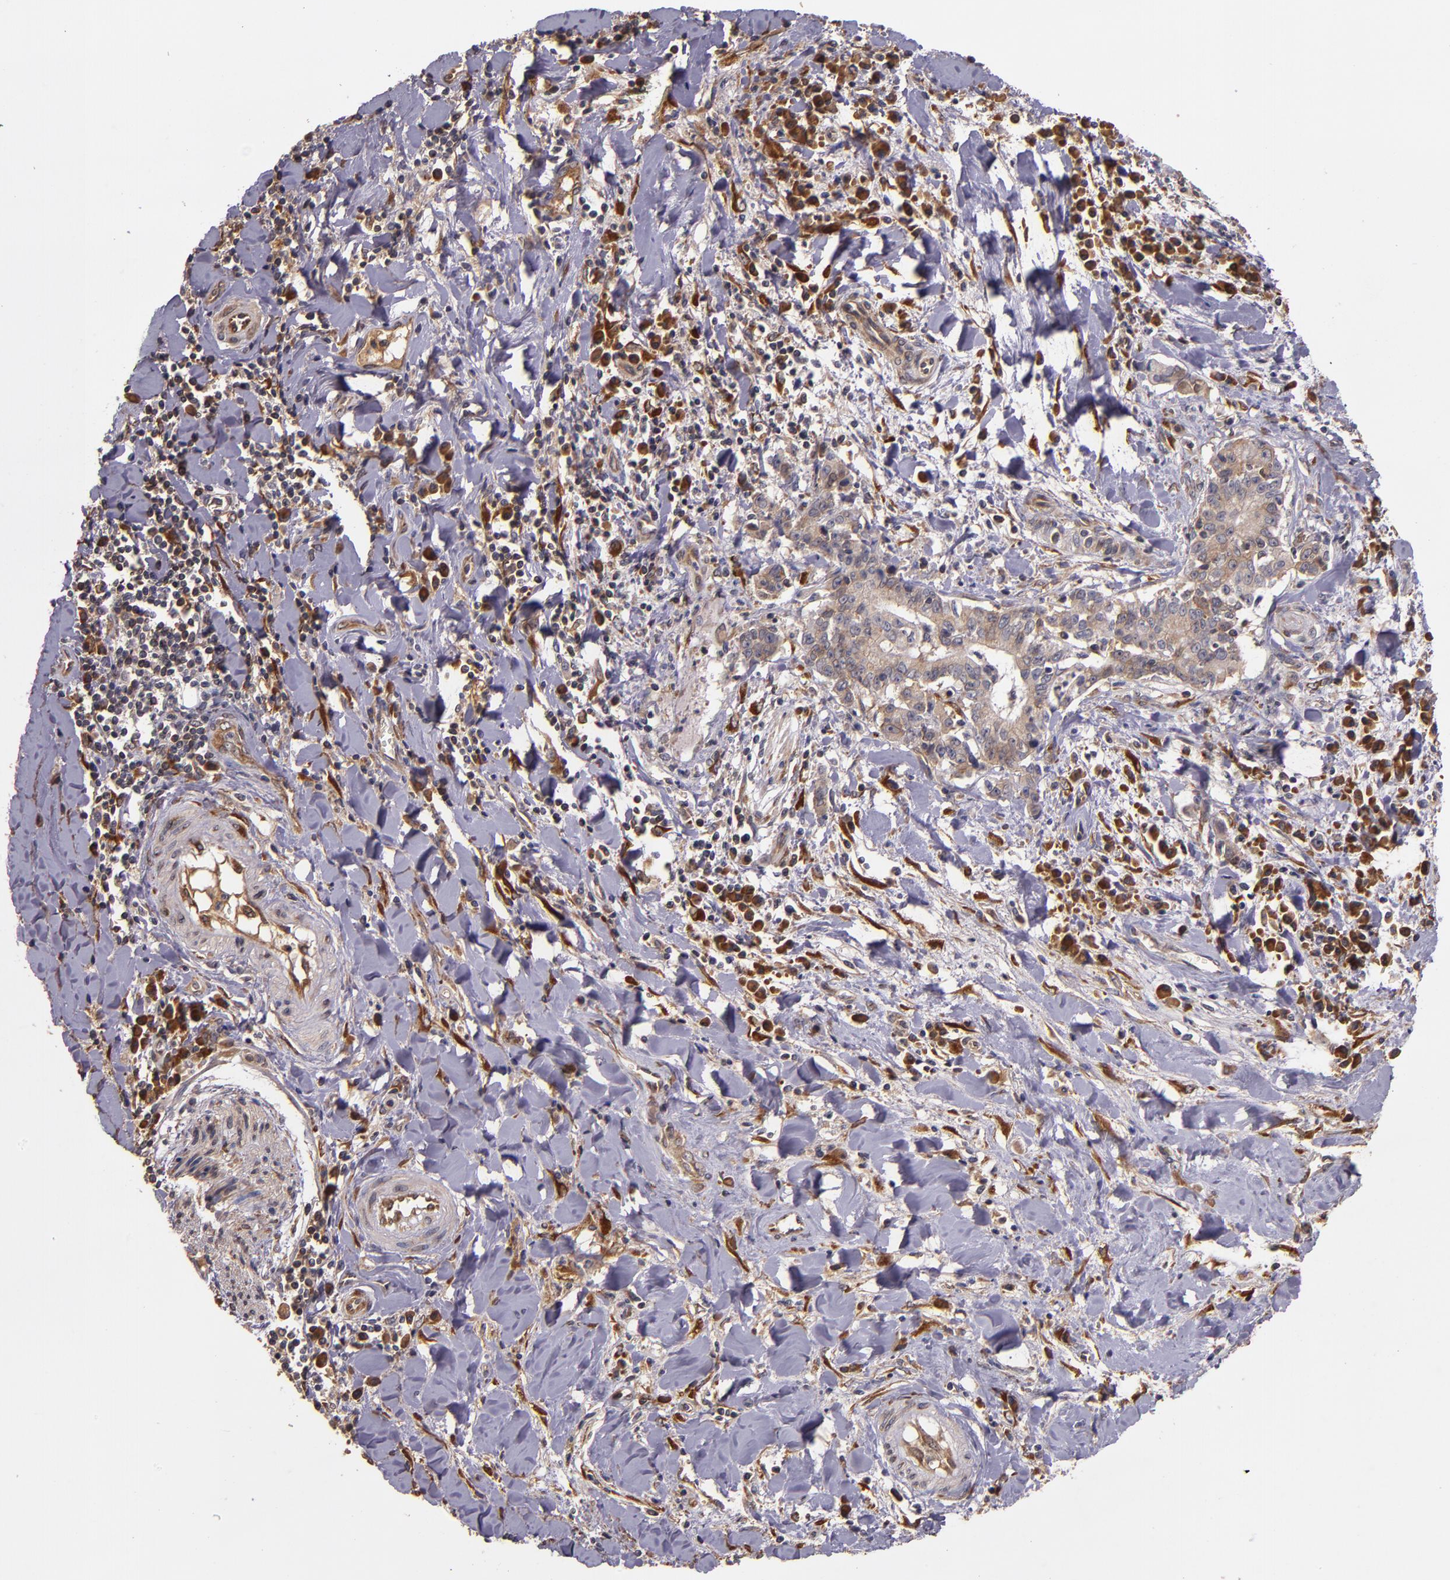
{"staining": {"intensity": "moderate", "quantity": ">75%", "location": "cytoplasmic/membranous"}, "tissue": "liver cancer", "cell_type": "Tumor cells", "image_type": "cancer", "snomed": [{"axis": "morphology", "description": "Cholangiocarcinoma"}, {"axis": "topography", "description": "Liver"}], "caption": "Immunohistochemistry micrograph of human liver cholangiocarcinoma stained for a protein (brown), which reveals medium levels of moderate cytoplasmic/membranous positivity in about >75% of tumor cells.", "gene": "PRAF2", "patient": {"sex": "male", "age": 57}}